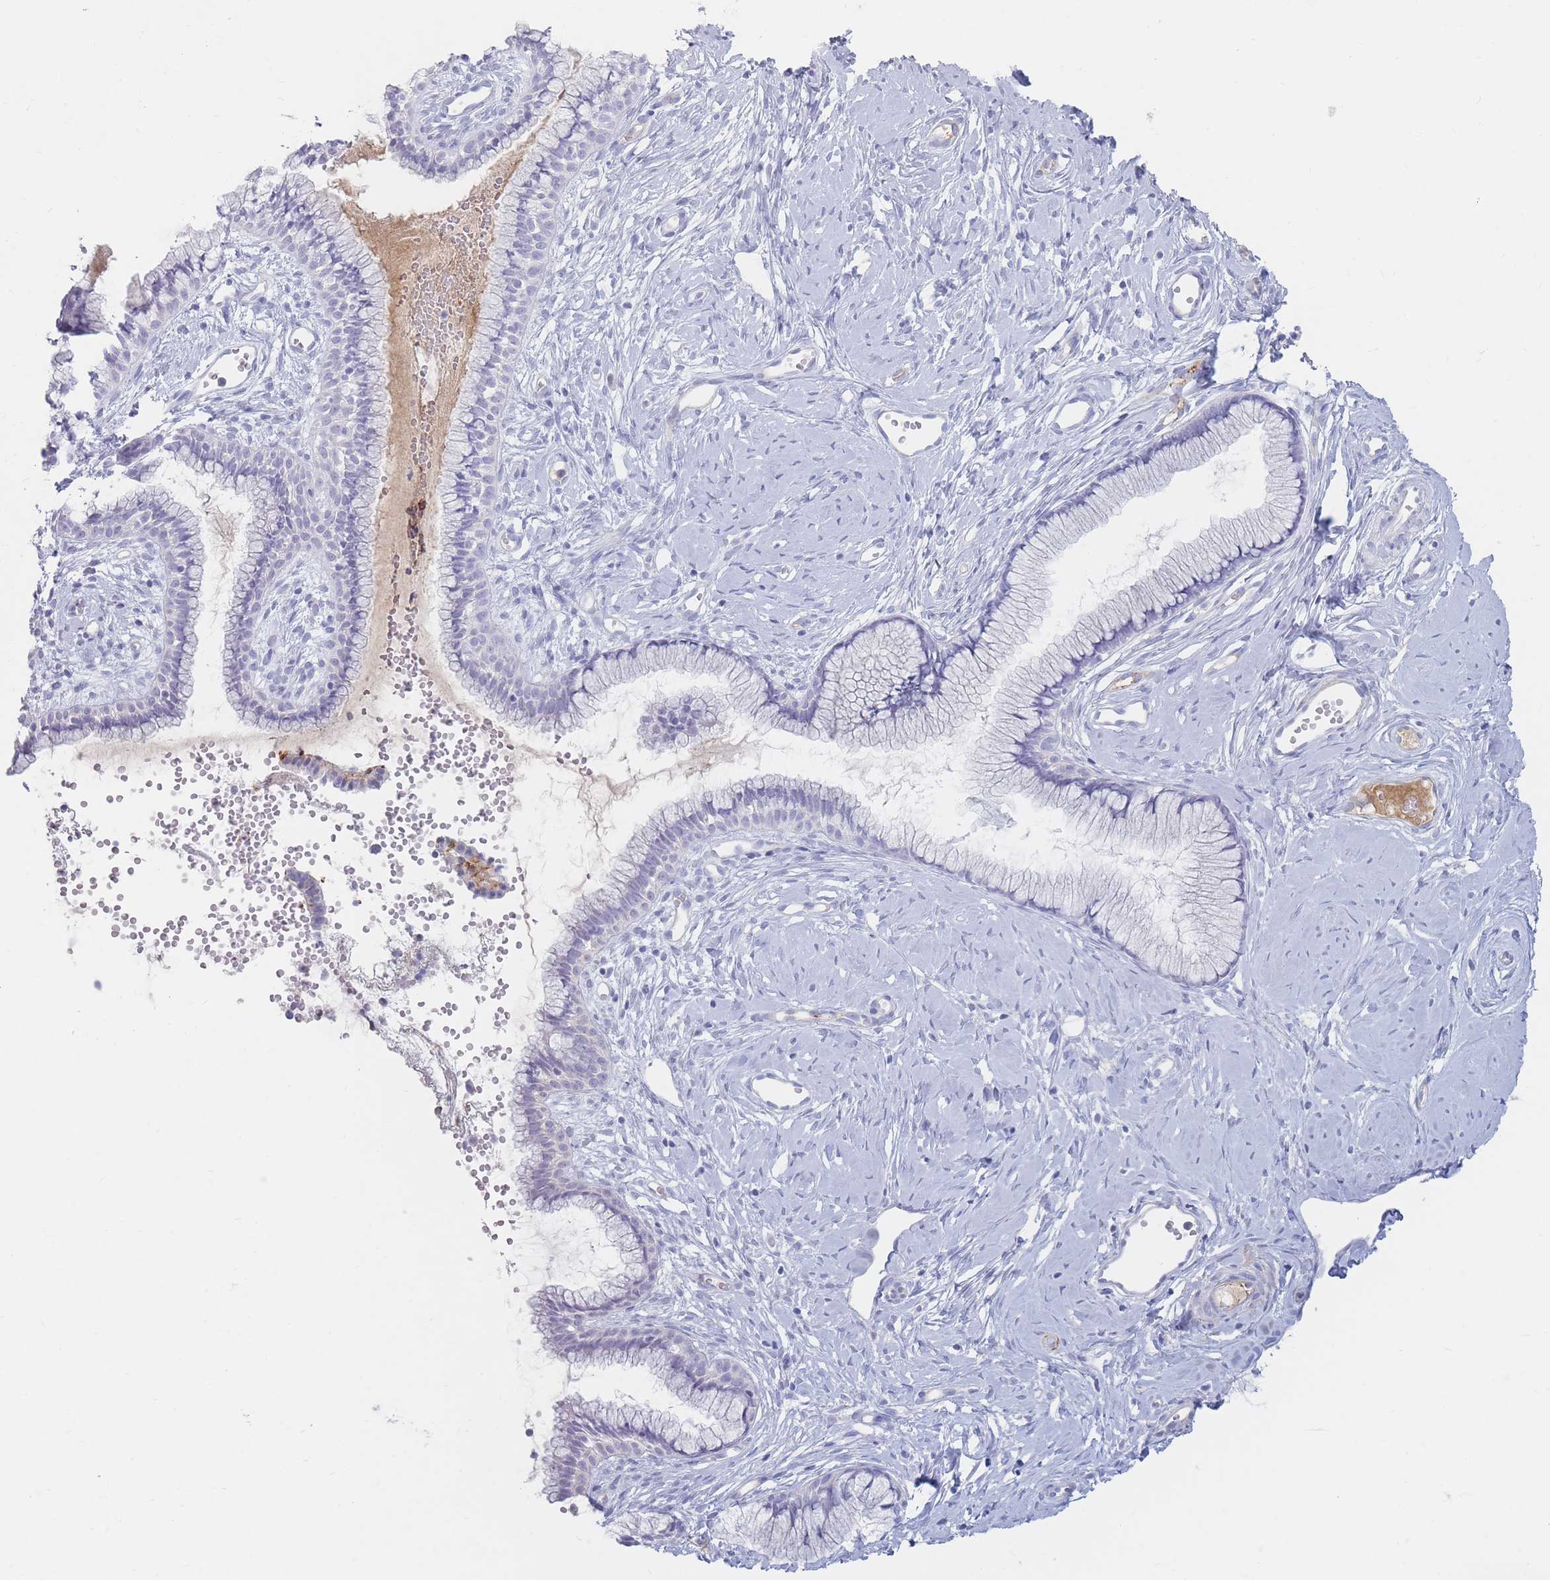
{"staining": {"intensity": "negative", "quantity": "none", "location": "none"}, "tissue": "cervix", "cell_type": "Glandular cells", "image_type": "normal", "snomed": [{"axis": "morphology", "description": "Normal tissue, NOS"}, {"axis": "topography", "description": "Cervix"}], "caption": "The image displays no staining of glandular cells in benign cervix. Brightfield microscopy of immunohistochemistry stained with DAB (3,3'-diaminobenzidine) (brown) and hematoxylin (blue), captured at high magnification.", "gene": "PRG4", "patient": {"sex": "female", "age": 40}}